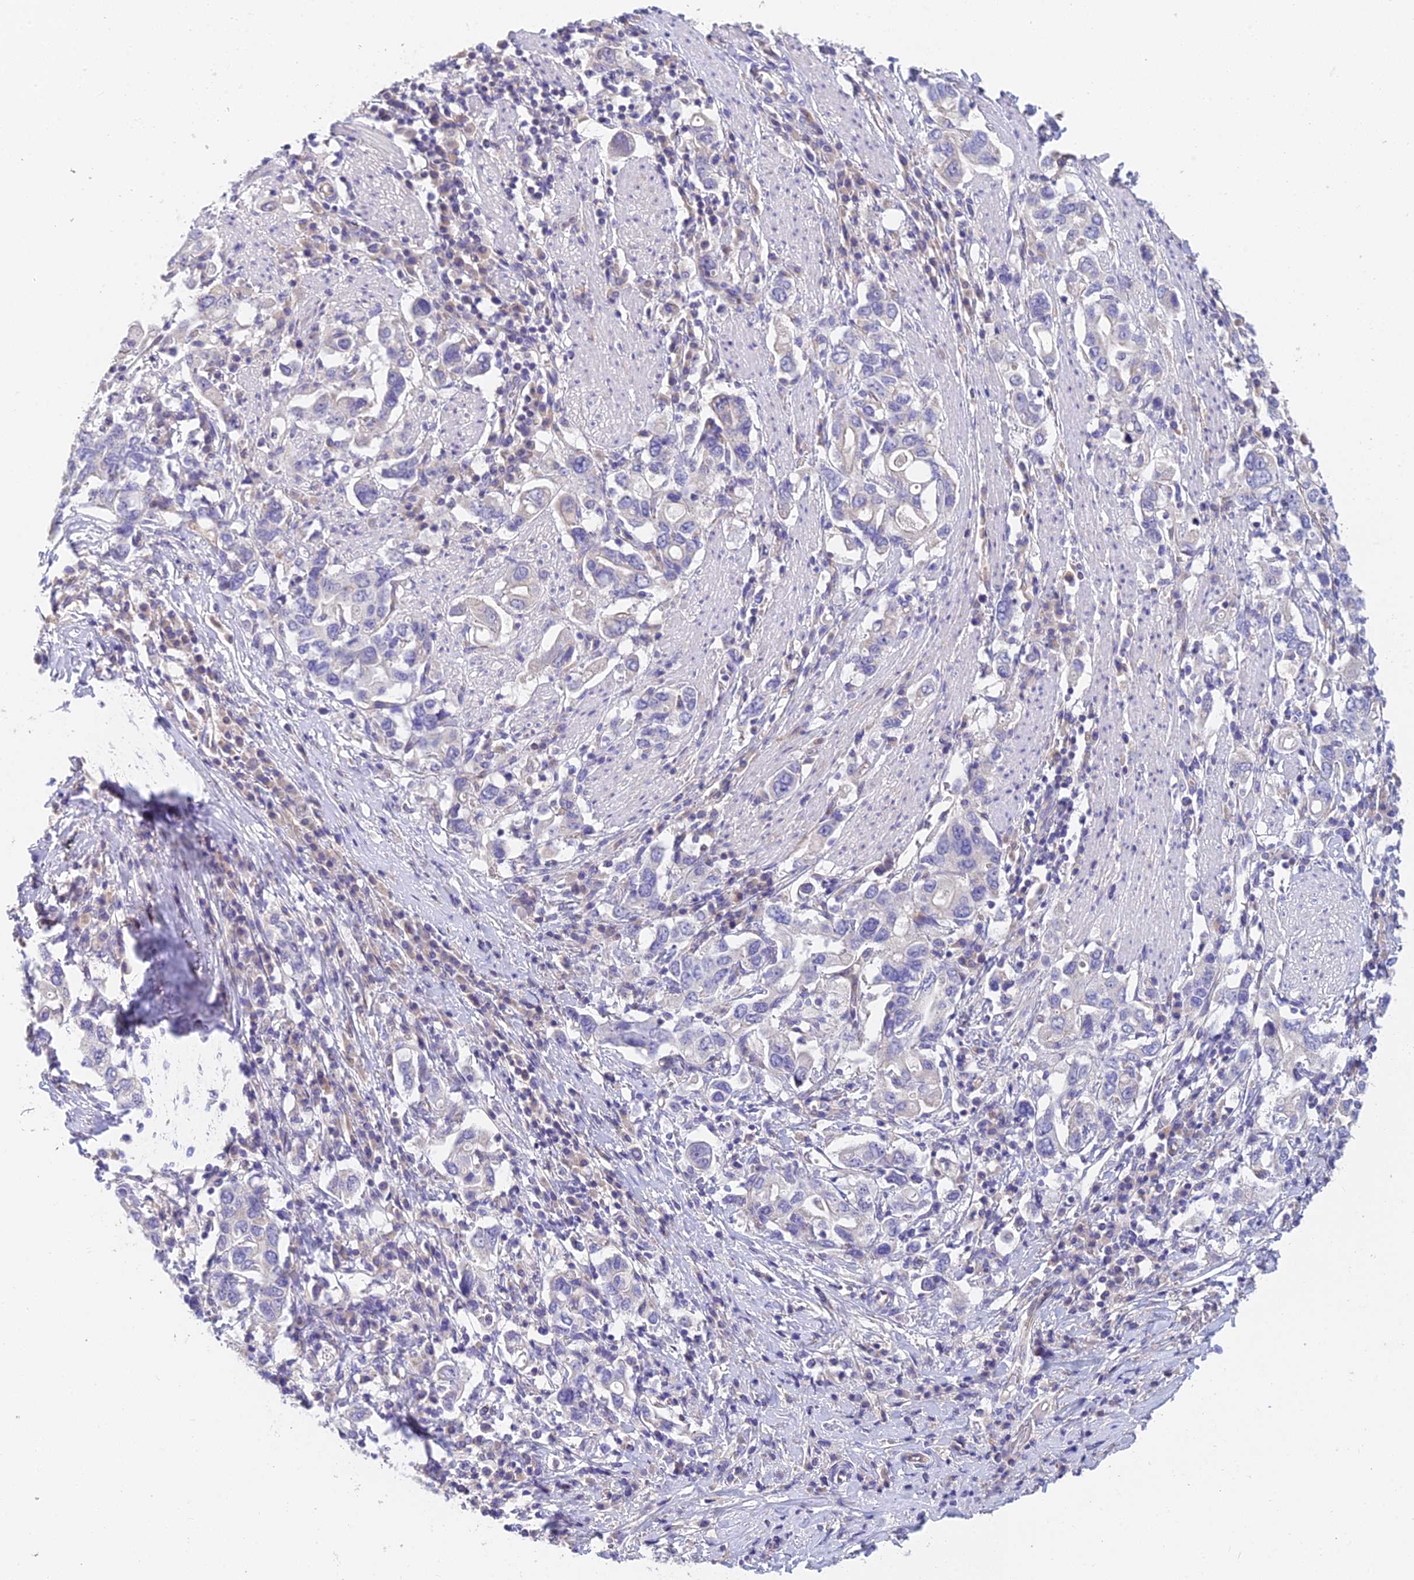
{"staining": {"intensity": "negative", "quantity": "none", "location": "none"}, "tissue": "stomach cancer", "cell_type": "Tumor cells", "image_type": "cancer", "snomed": [{"axis": "morphology", "description": "Adenocarcinoma, NOS"}, {"axis": "topography", "description": "Stomach, upper"}, {"axis": "topography", "description": "Stomach"}], "caption": "This is a histopathology image of immunohistochemistry staining of stomach cancer (adenocarcinoma), which shows no expression in tumor cells.", "gene": "ADAMTS13", "patient": {"sex": "male", "age": 62}}